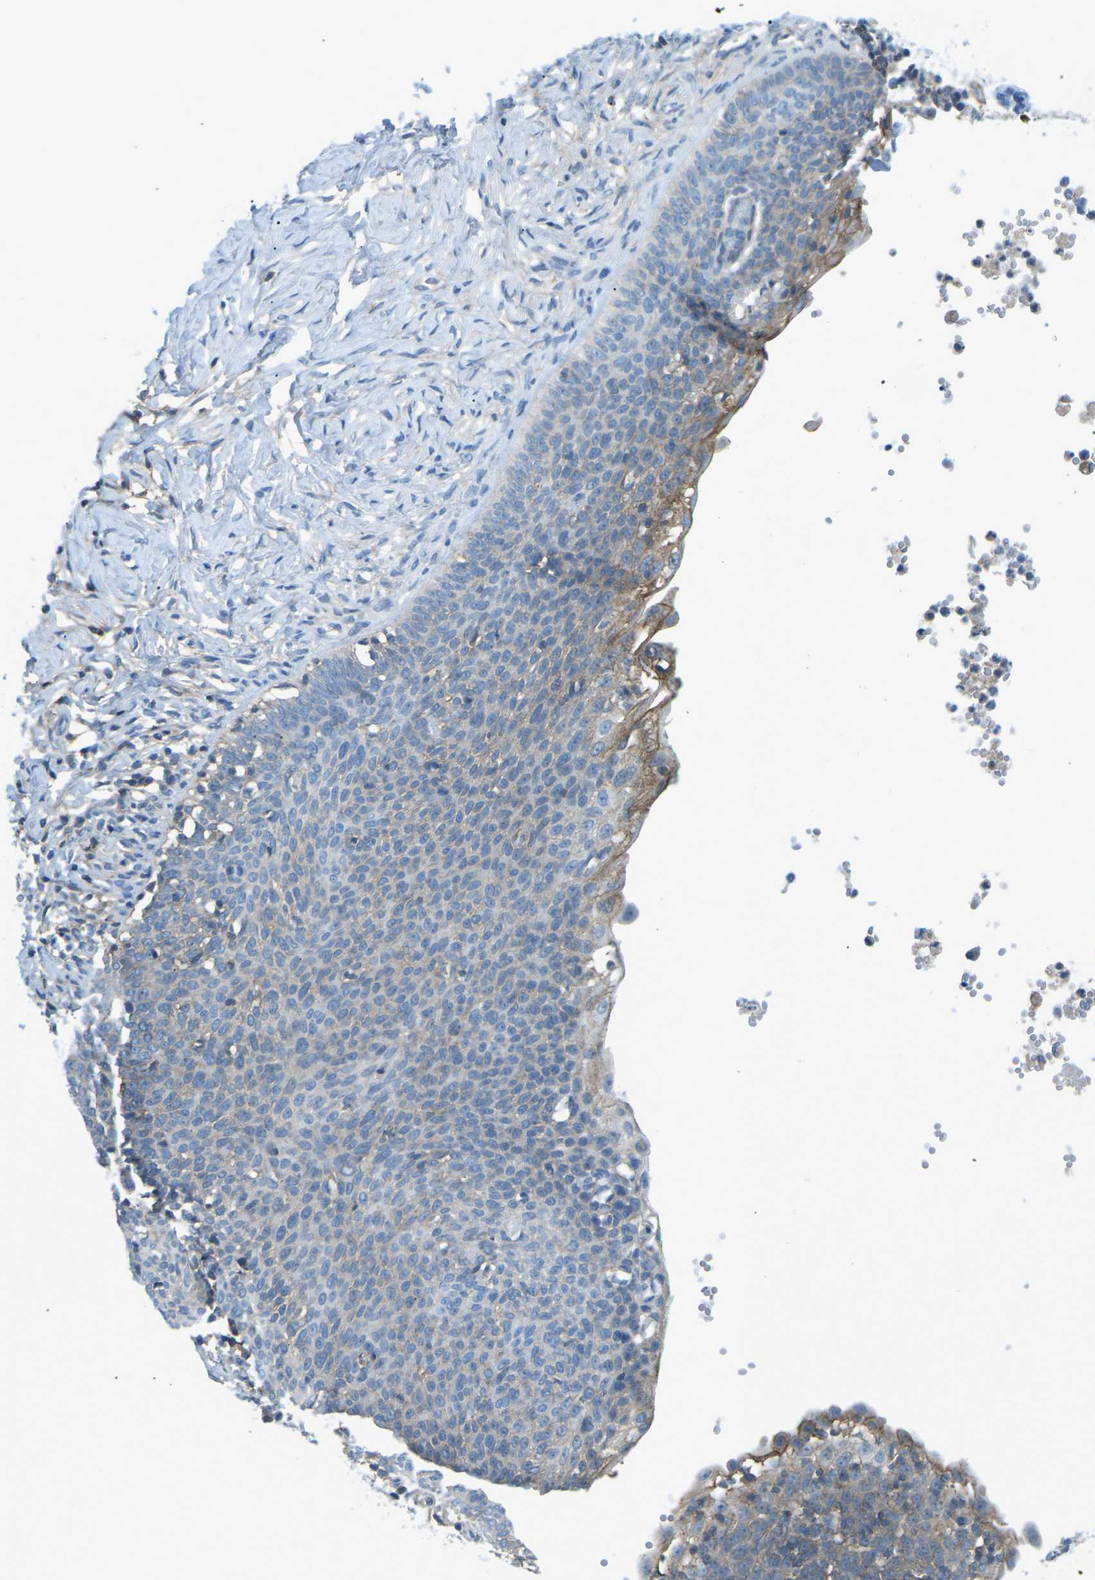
{"staining": {"intensity": "weak", "quantity": "<25%", "location": "cytoplasmic/membranous"}, "tissue": "skin cancer", "cell_type": "Tumor cells", "image_type": "cancer", "snomed": [{"axis": "morphology", "description": "Normal tissue, NOS"}, {"axis": "morphology", "description": "Basal cell carcinoma"}, {"axis": "topography", "description": "Skin"}], "caption": "Tumor cells are negative for brown protein staining in skin cancer (basal cell carcinoma). (DAB (3,3'-diaminobenzidine) immunohistochemistry, high magnification).", "gene": "CD47", "patient": {"sex": "male", "age": 87}}